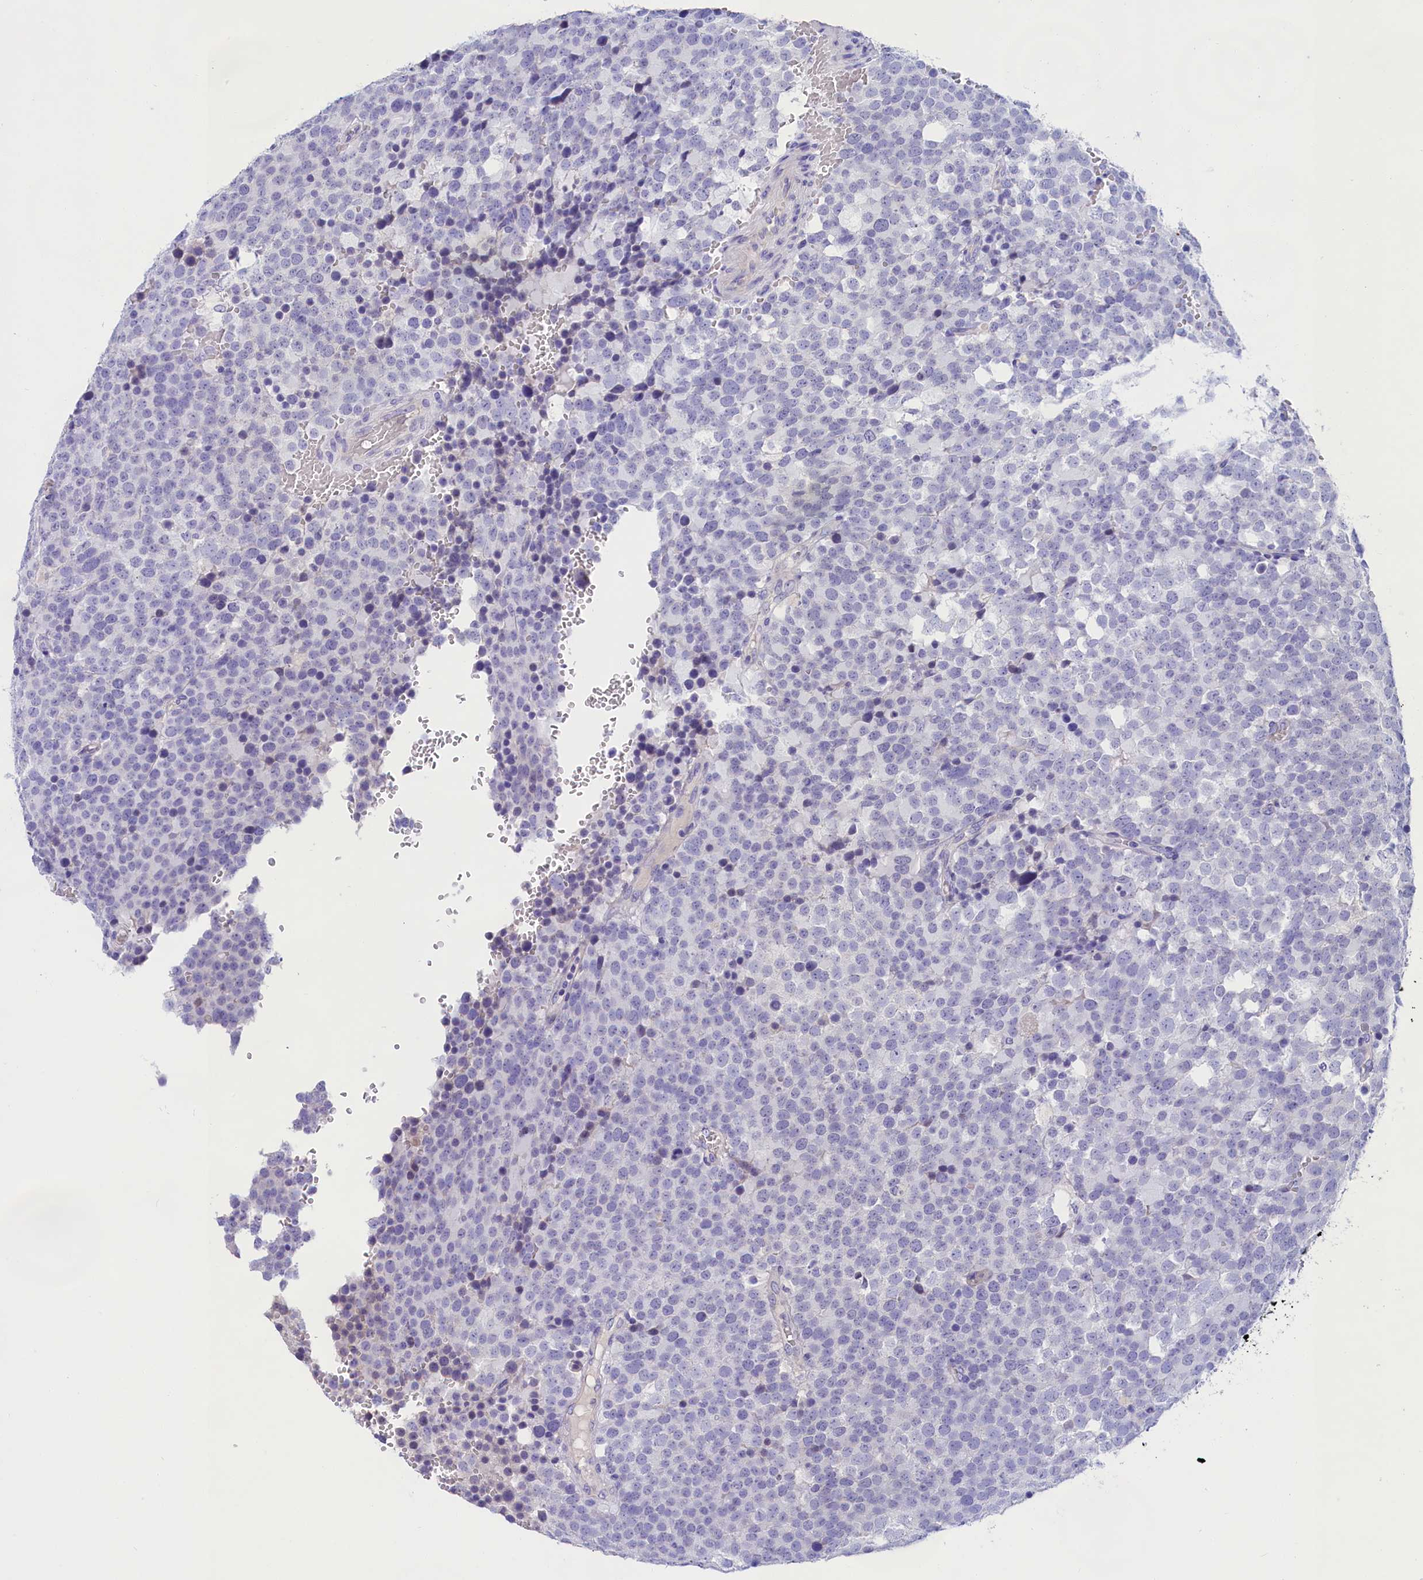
{"staining": {"intensity": "negative", "quantity": "none", "location": "none"}, "tissue": "testis cancer", "cell_type": "Tumor cells", "image_type": "cancer", "snomed": [{"axis": "morphology", "description": "Seminoma, NOS"}, {"axis": "topography", "description": "Testis"}], "caption": "A photomicrograph of testis cancer (seminoma) stained for a protein shows no brown staining in tumor cells.", "gene": "SULT2A1", "patient": {"sex": "male", "age": 71}}